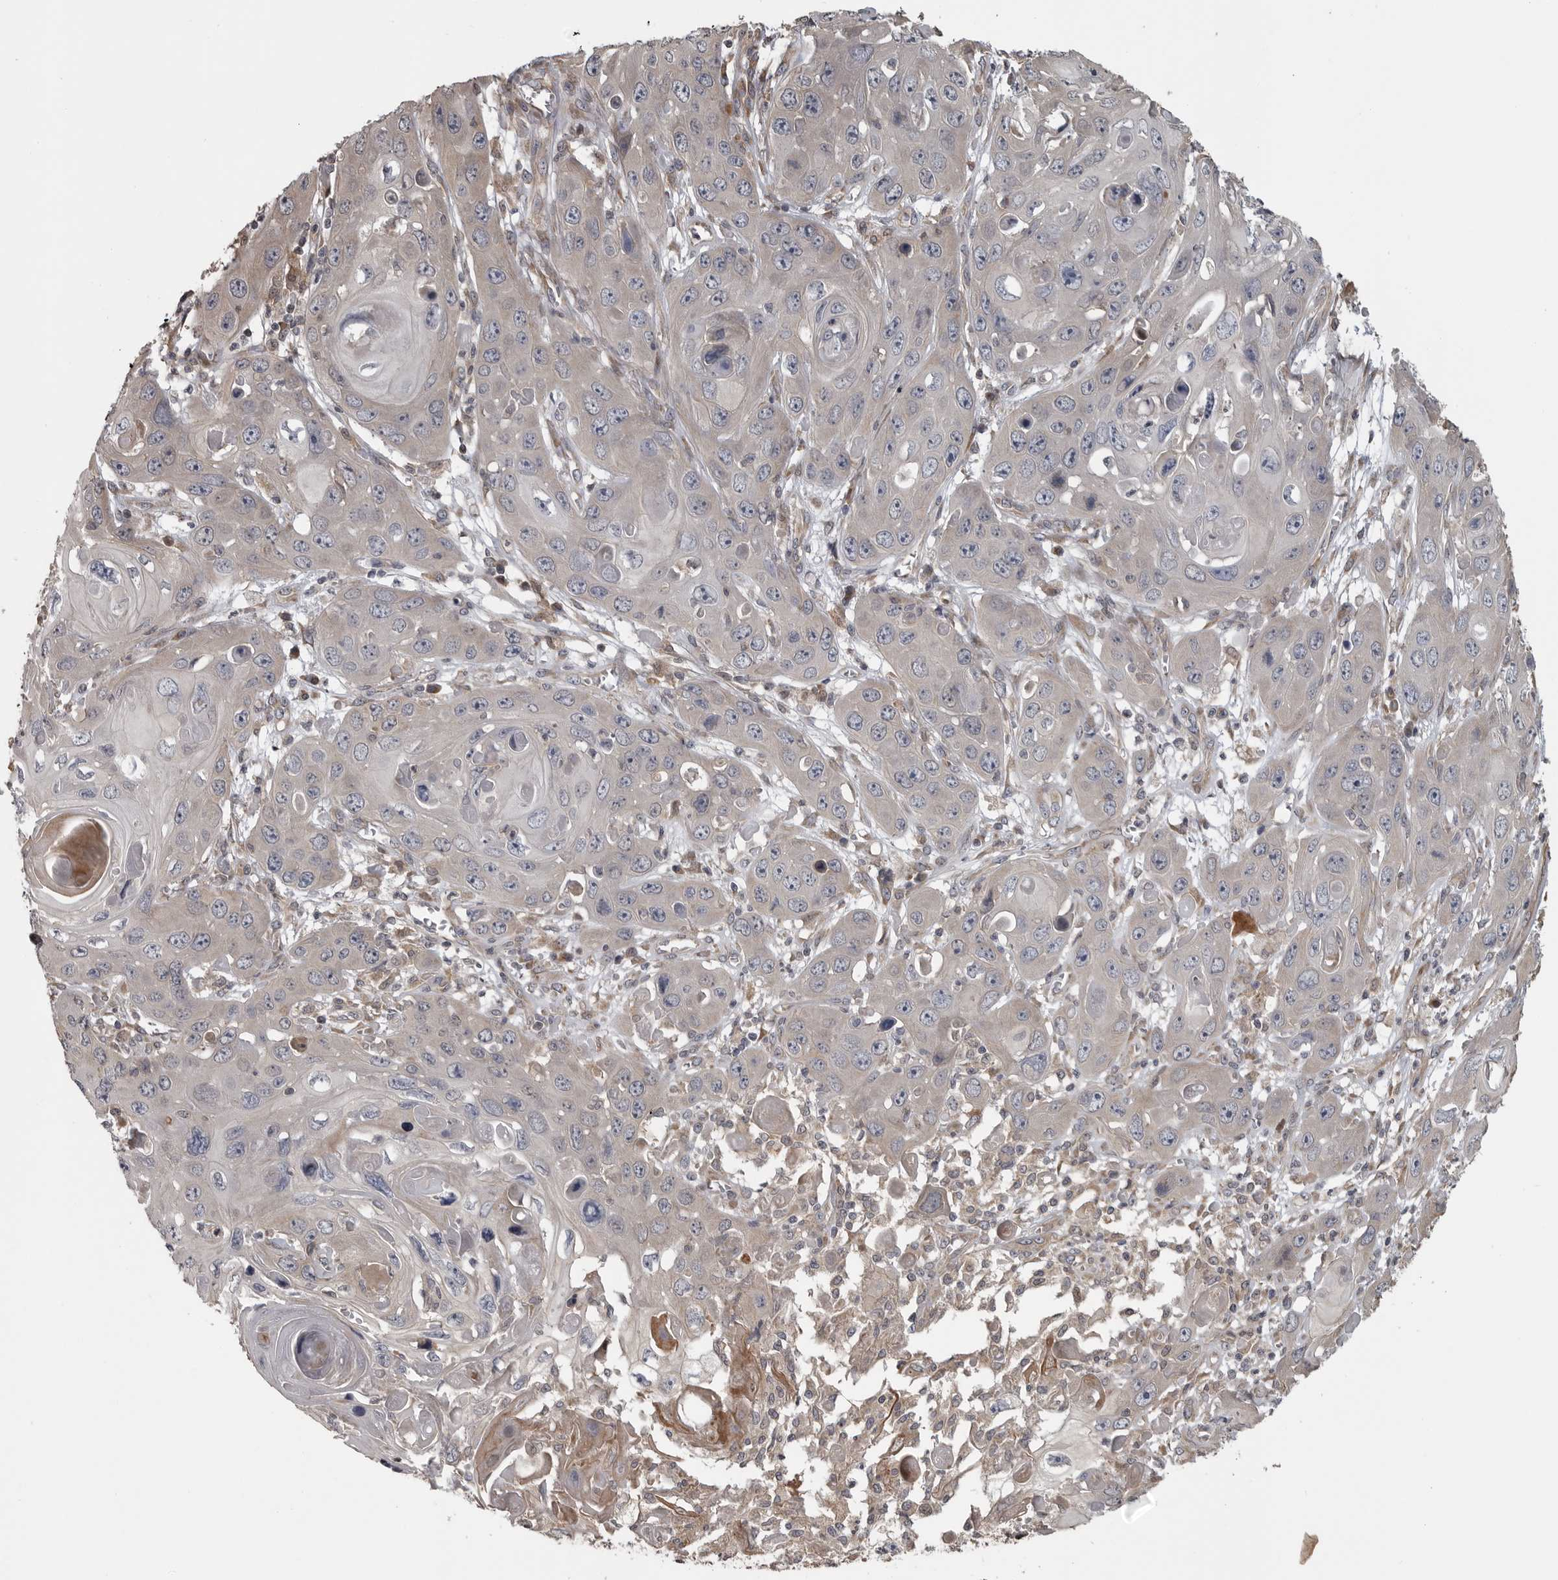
{"staining": {"intensity": "negative", "quantity": "none", "location": "none"}, "tissue": "skin cancer", "cell_type": "Tumor cells", "image_type": "cancer", "snomed": [{"axis": "morphology", "description": "Squamous cell carcinoma, NOS"}, {"axis": "topography", "description": "Skin"}], "caption": "Image shows no significant protein staining in tumor cells of skin cancer (squamous cell carcinoma).", "gene": "ZNRF1", "patient": {"sex": "male", "age": 55}}